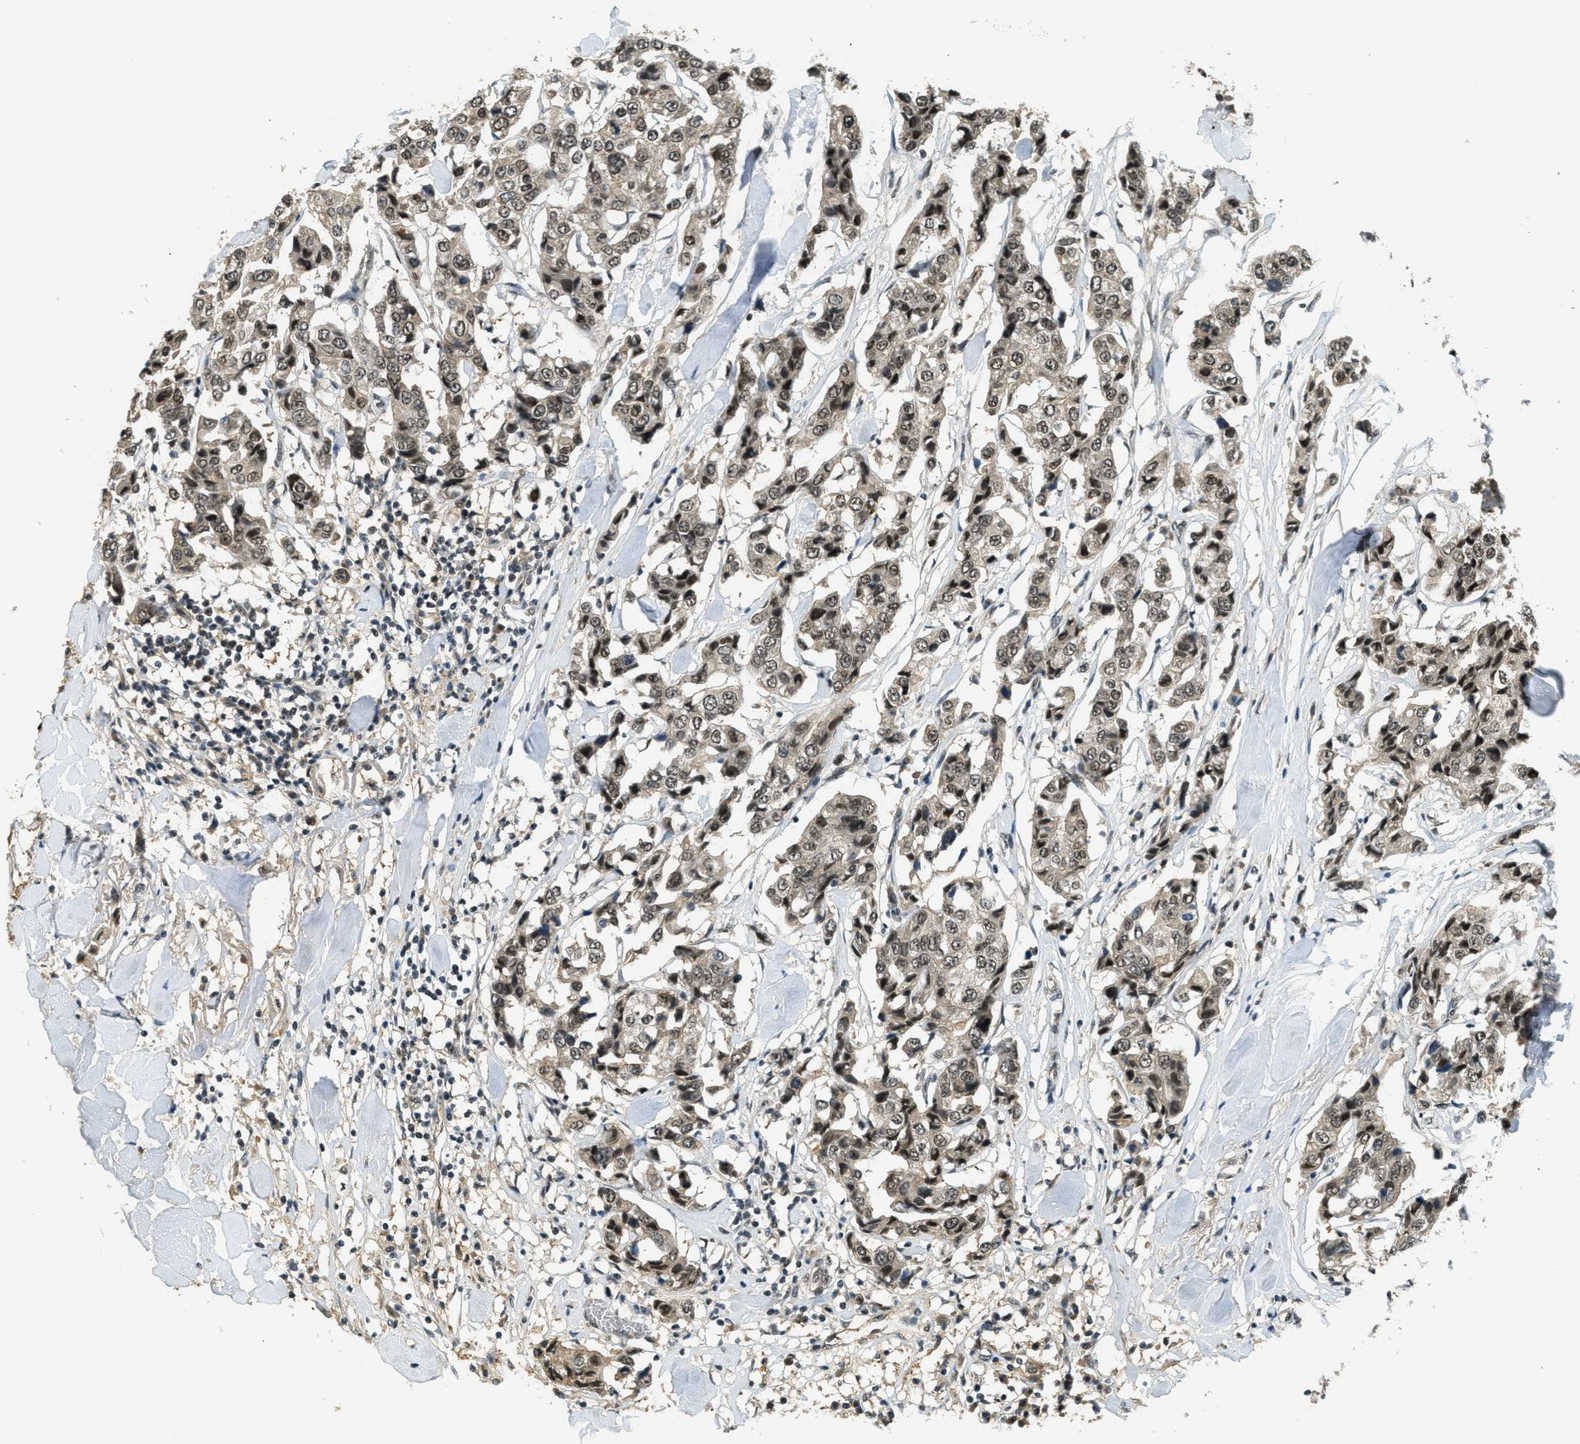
{"staining": {"intensity": "strong", "quantity": ">75%", "location": "cytoplasmic/membranous,nuclear"}, "tissue": "breast cancer", "cell_type": "Tumor cells", "image_type": "cancer", "snomed": [{"axis": "morphology", "description": "Duct carcinoma"}, {"axis": "topography", "description": "Breast"}], "caption": "IHC image of neoplastic tissue: human breast cancer stained using IHC shows high levels of strong protein expression localized specifically in the cytoplasmic/membranous and nuclear of tumor cells, appearing as a cytoplasmic/membranous and nuclear brown color.", "gene": "ZNF148", "patient": {"sex": "female", "age": 80}}